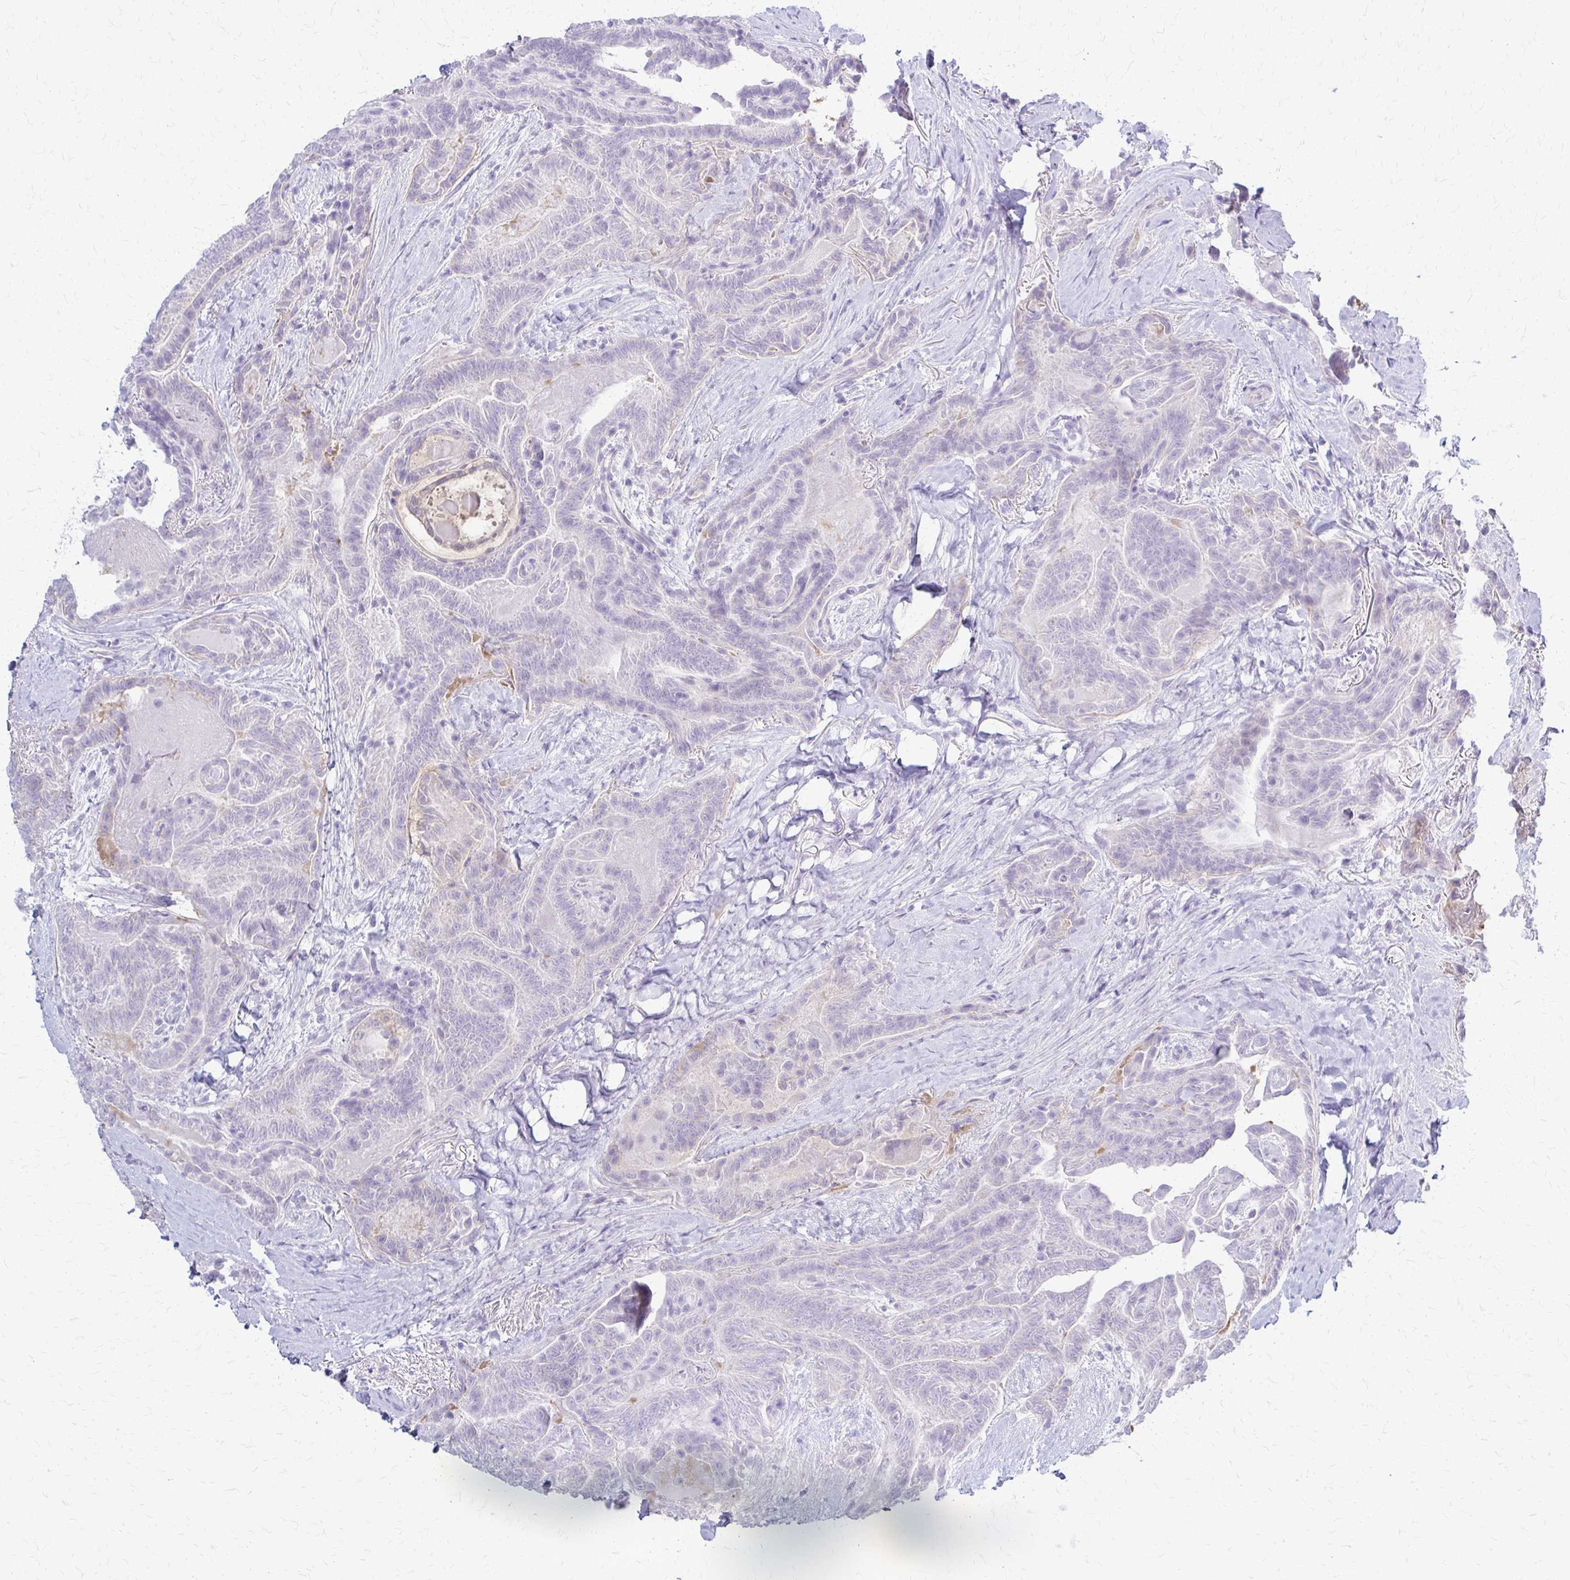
{"staining": {"intensity": "negative", "quantity": "none", "location": "none"}, "tissue": "thyroid cancer", "cell_type": "Tumor cells", "image_type": "cancer", "snomed": [{"axis": "morphology", "description": "Papillary adenocarcinoma, NOS"}, {"axis": "topography", "description": "Thyroid gland"}], "caption": "Immunohistochemistry of thyroid papillary adenocarcinoma reveals no staining in tumor cells.", "gene": "RHOBTB2", "patient": {"sex": "female", "age": 61}}